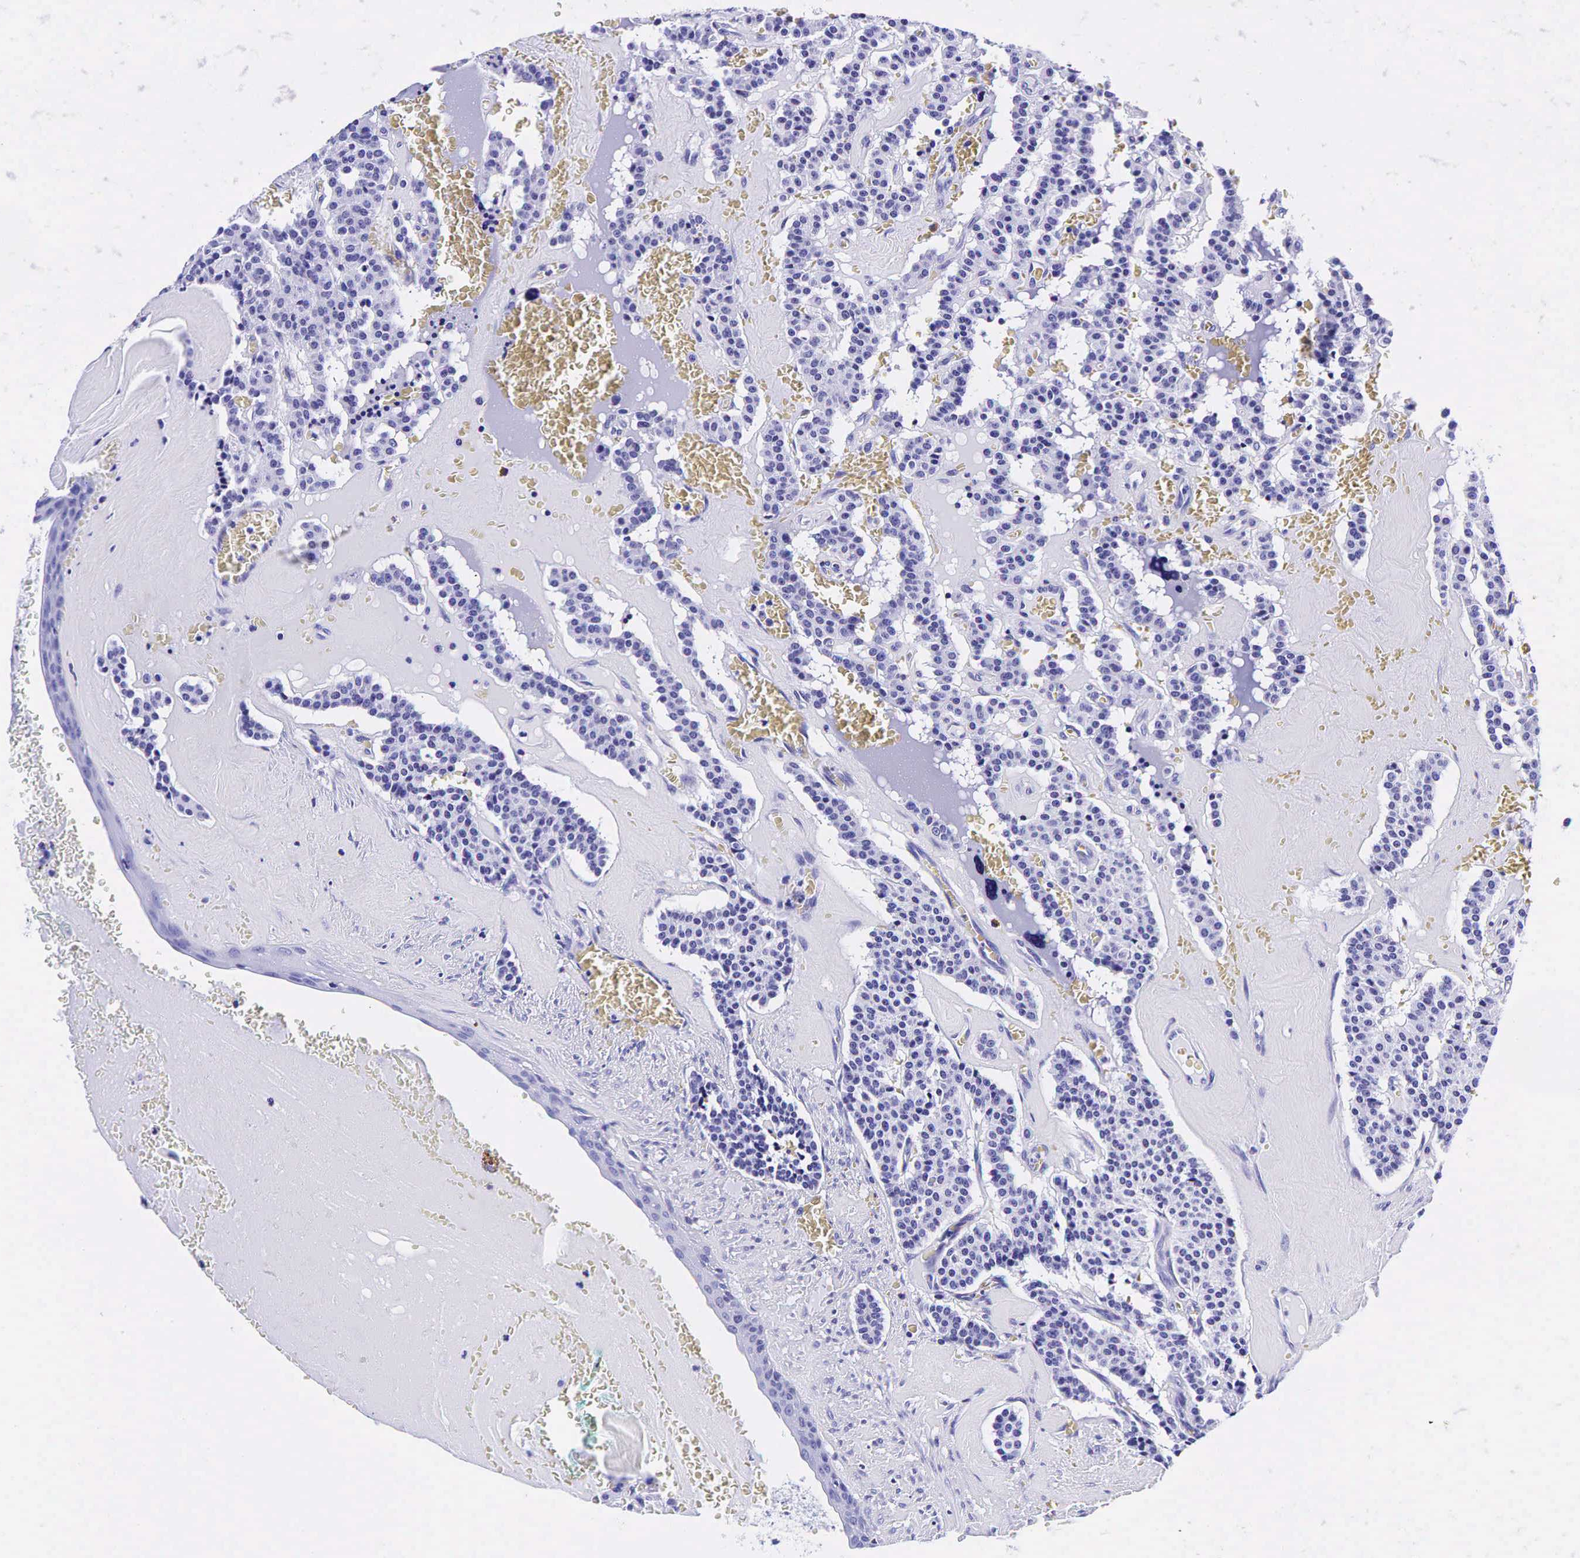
{"staining": {"intensity": "negative", "quantity": "none", "location": "none"}, "tissue": "carcinoid", "cell_type": "Tumor cells", "image_type": "cancer", "snomed": [{"axis": "morphology", "description": "Carcinoid, malignant, NOS"}, {"axis": "topography", "description": "Bronchus"}], "caption": "Photomicrograph shows no protein expression in tumor cells of carcinoid tissue.", "gene": "GAST", "patient": {"sex": "male", "age": 55}}